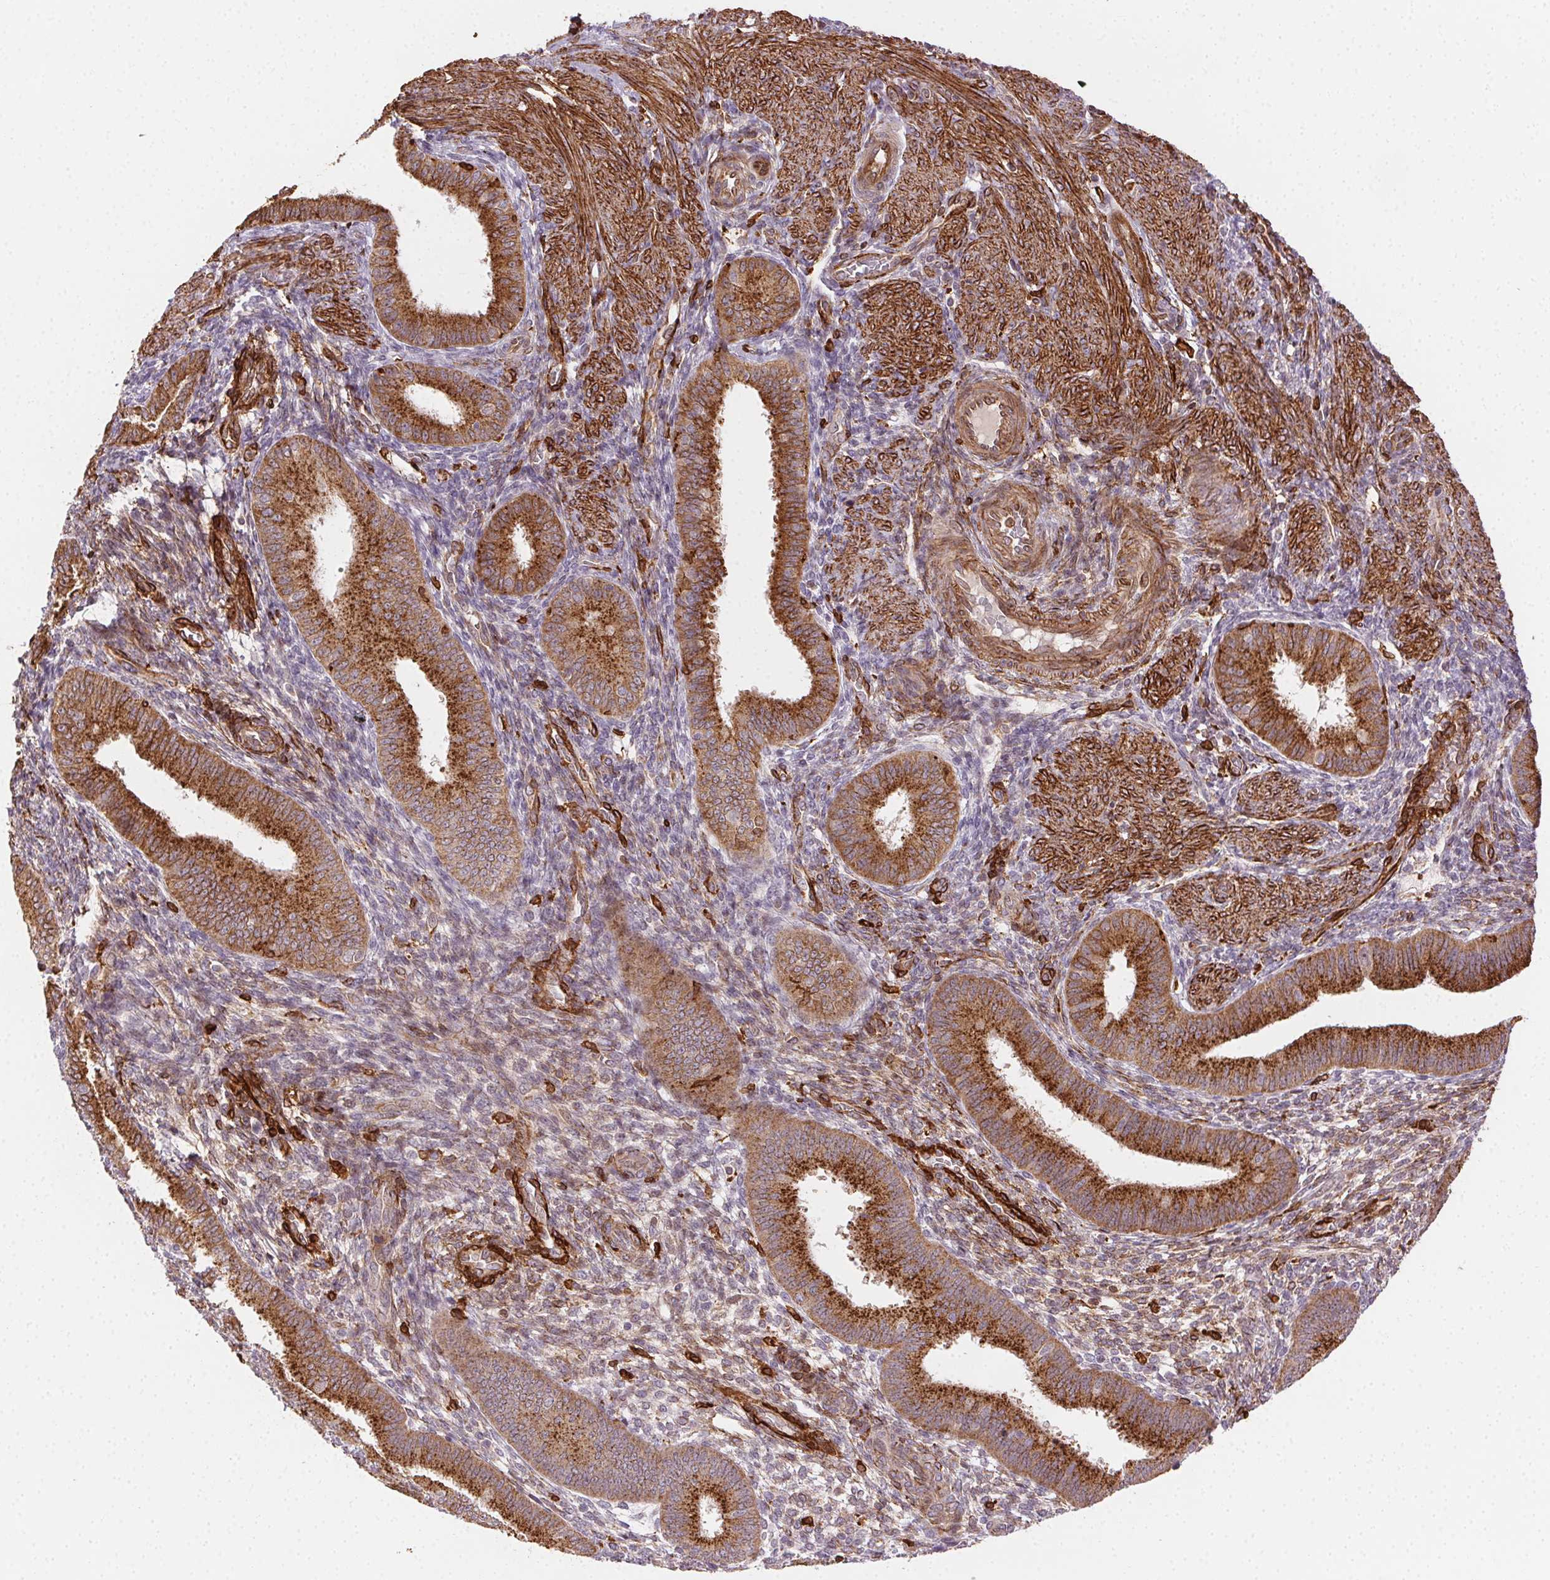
{"staining": {"intensity": "moderate", "quantity": "25%-75%", "location": "cytoplasmic/membranous"}, "tissue": "endometrium", "cell_type": "Cells in endometrial stroma", "image_type": "normal", "snomed": [{"axis": "morphology", "description": "Normal tissue, NOS"}, {"axis": "topography", "description": "Endometrium"}], "caption": "Immunohistochemistry (IHC) (DAB) staining of normal endometrium demonstrates moderate cytoplasmic/membranous protein staining in about 25%-75% of cells in endometrial stroma.", "gene": "RNASET2", "patient": {"sex": "female", "age": 39}}